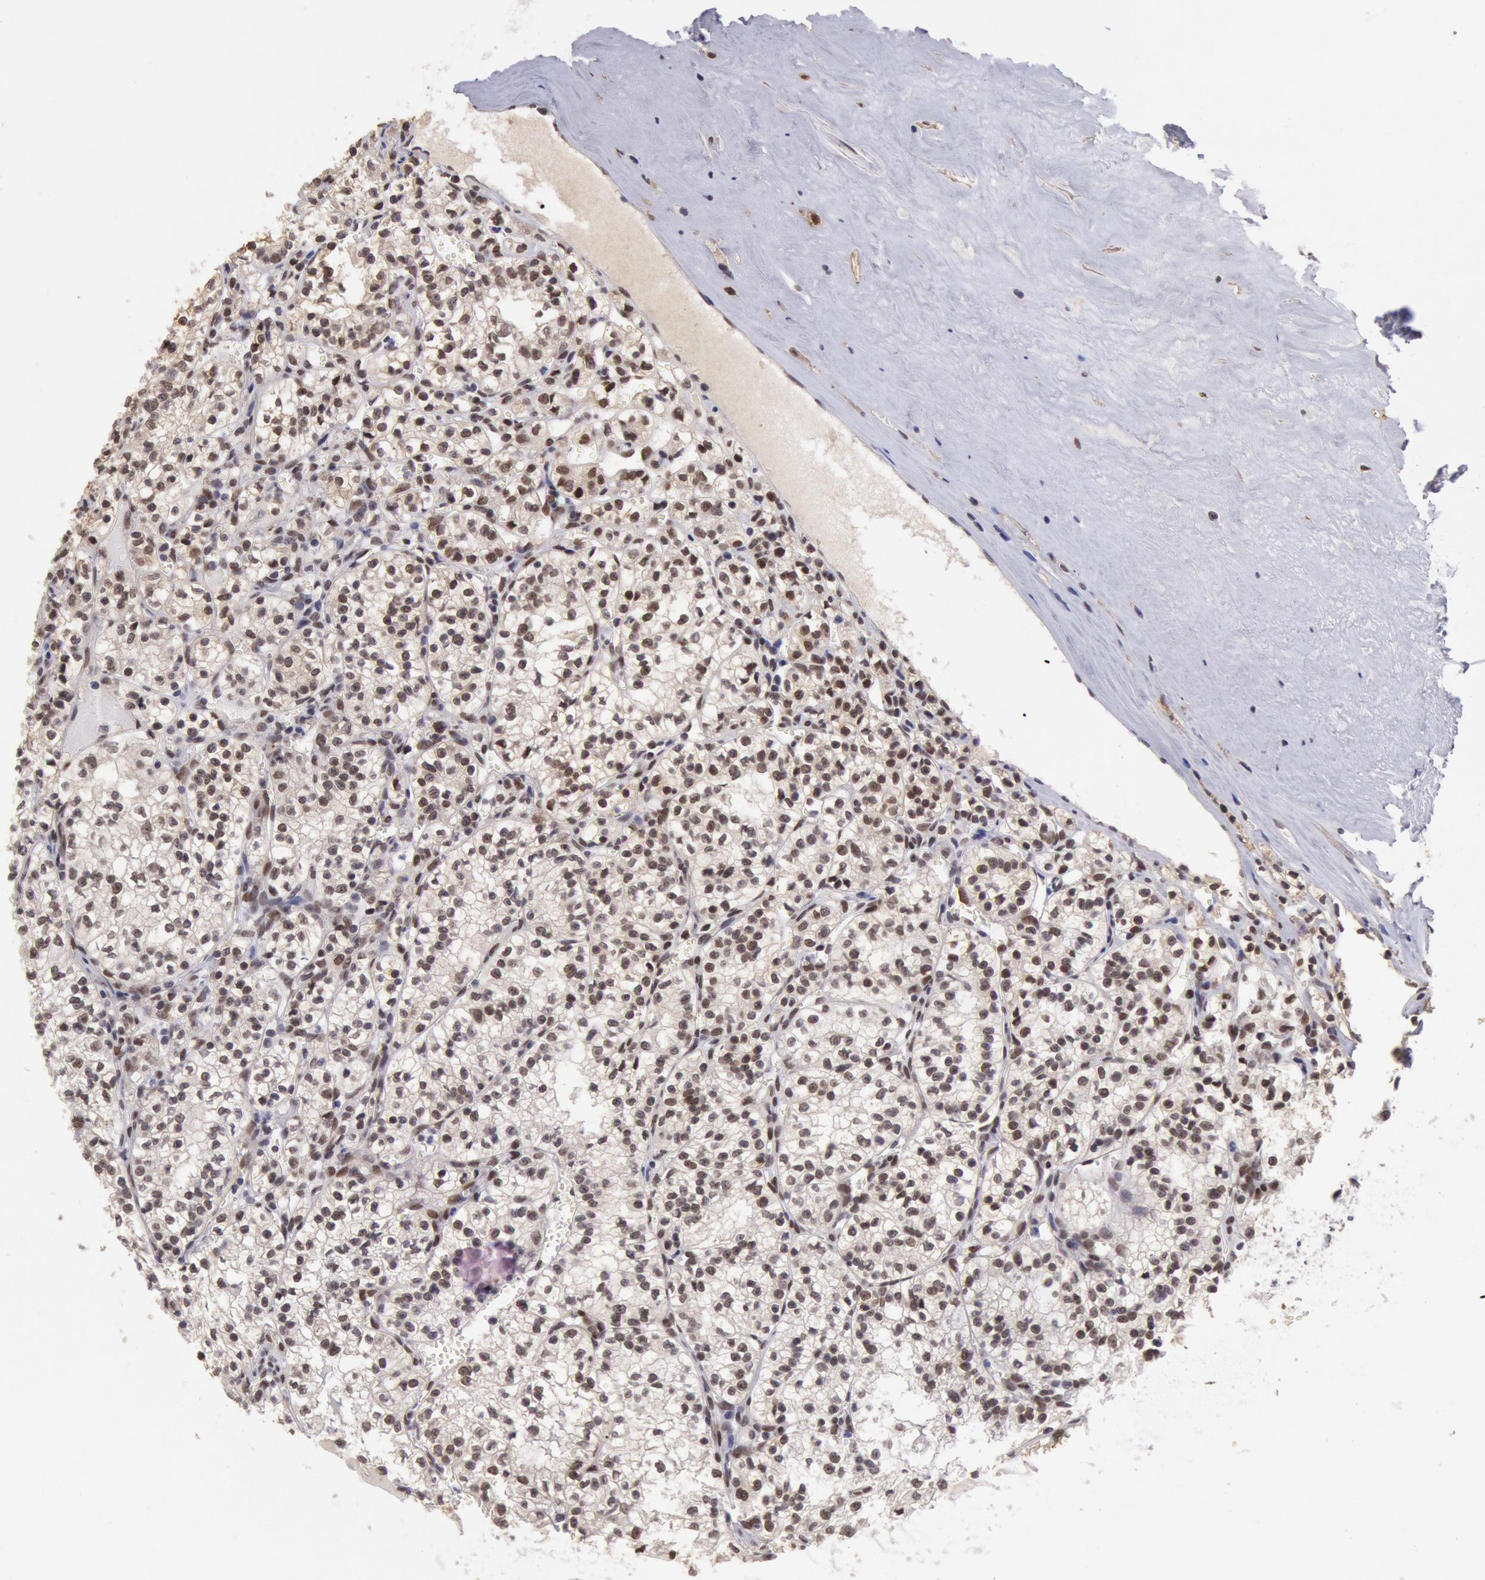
{"staining": {"intensity": "weak", "quantity": "25%-75%", "location": "nuclear"}, "tissue": "renal cancer", "cell_type": "Tumor cells", "image_type": "cancer", "snomed": [{"axis": "morphology", "description": "Adenocarcinoma, NOS"}, {"axis": "topography", "description": "Kidney"}], "caption": "Immunohistochemical staining of renal adenocarcinoma shows low levels of weak nuclear protein positivity in approximately 25%-75% of tumor cells.", "gene": "CDKN2B", "patient": {"sex": "male", "age": 61}}